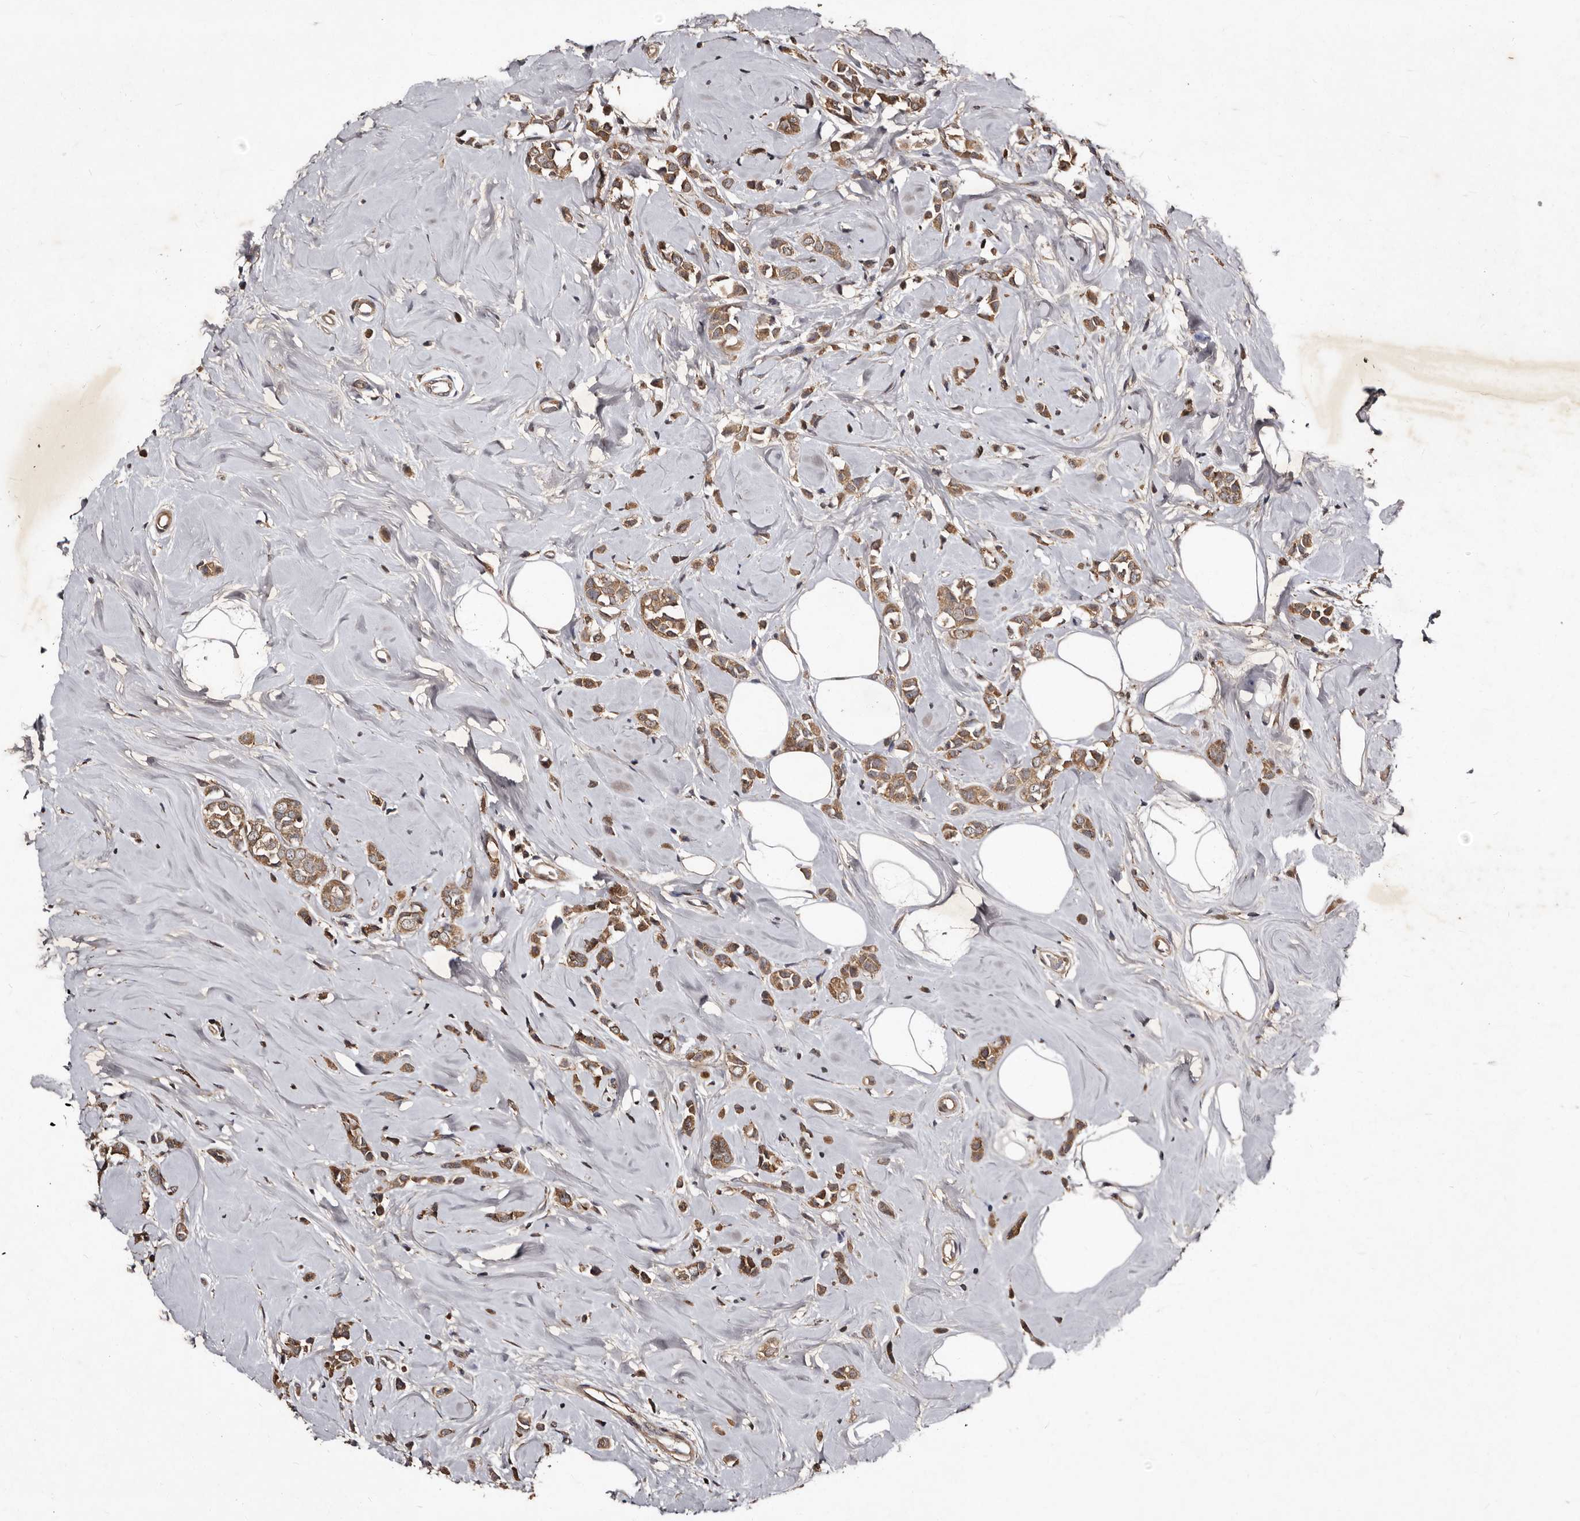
{"staining": {"intensity": "moderate", "quantity": ">75%", "location": "cytoplasmic/membranous"}, "tissue": "breast cancer", "cell_type": "Tumor cells", "image_type": "cancer", "snomed": [{"axis": "morphology", "description": "Lobular carcinoma"}, {"axis": "topography", "description": "Breast"}], "caption": "An immunohistochemistry photomicrograph of tumor tissue is shown. Protein staining in brown labels moderate cytoplasmic/membranous positivity in breast lobular carcinoma within tumor cells. The protein is shown in brown color, while the nuclei are stained blue.", "gene": "MKRN3", "patient": {"sex": "female", "age": 47}}